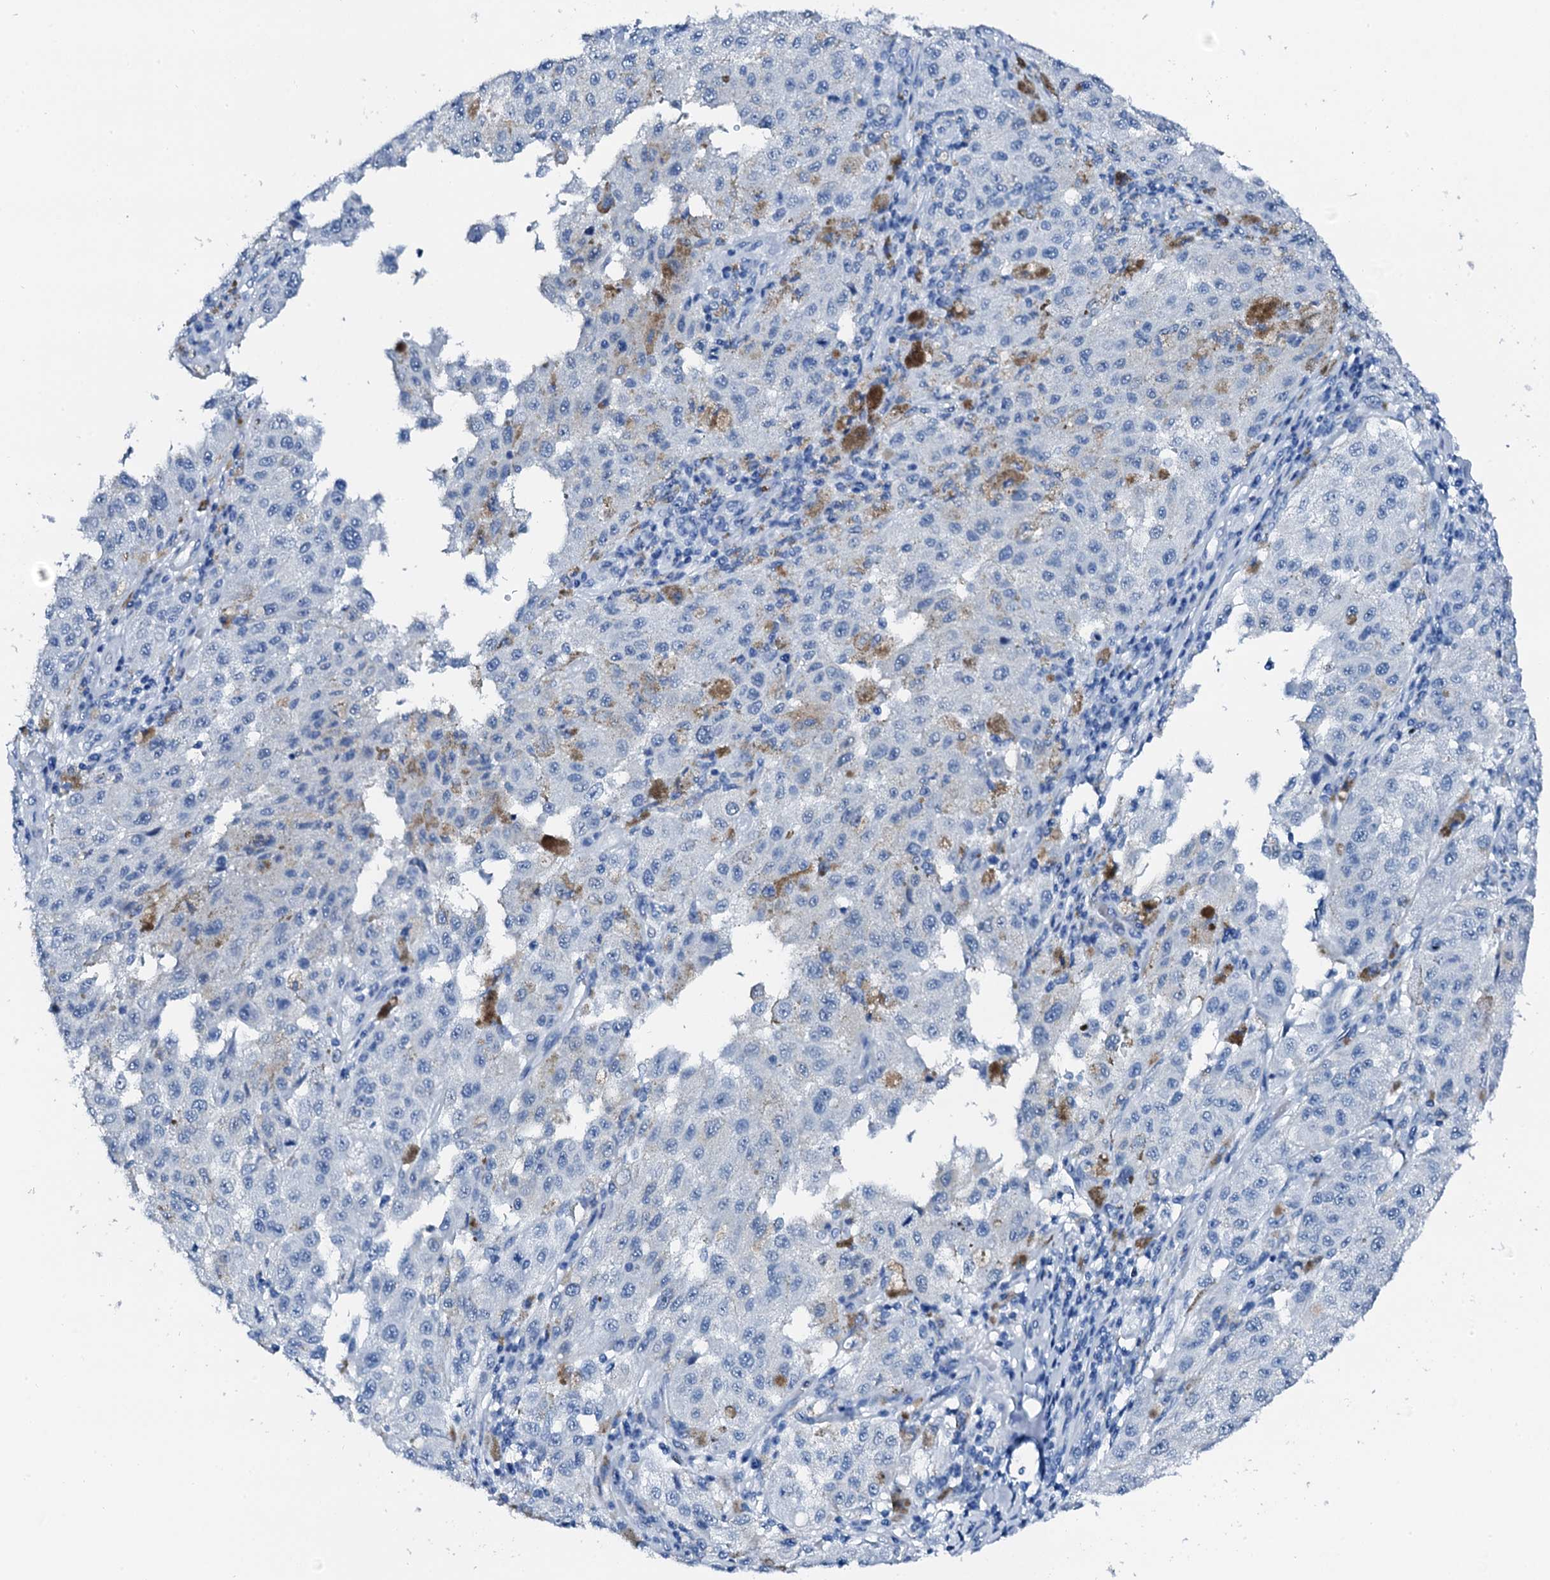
{"staining": {"intensity": "negative", "quantity": "none", "location": "none"}, "tissue": "melanoma", "cell_type": "Tumor cells", "image_type": "cancer", "snomed": [{"axis": "morphology", "description": "Malignant melanoma, NOS"}, {"axis": "topography", "description": "Skin"}], "caption": "Tumor cells show no significant positivity in melanoma.", "gene": "PTH", "patient": {"sex": "female", "age": 64}}